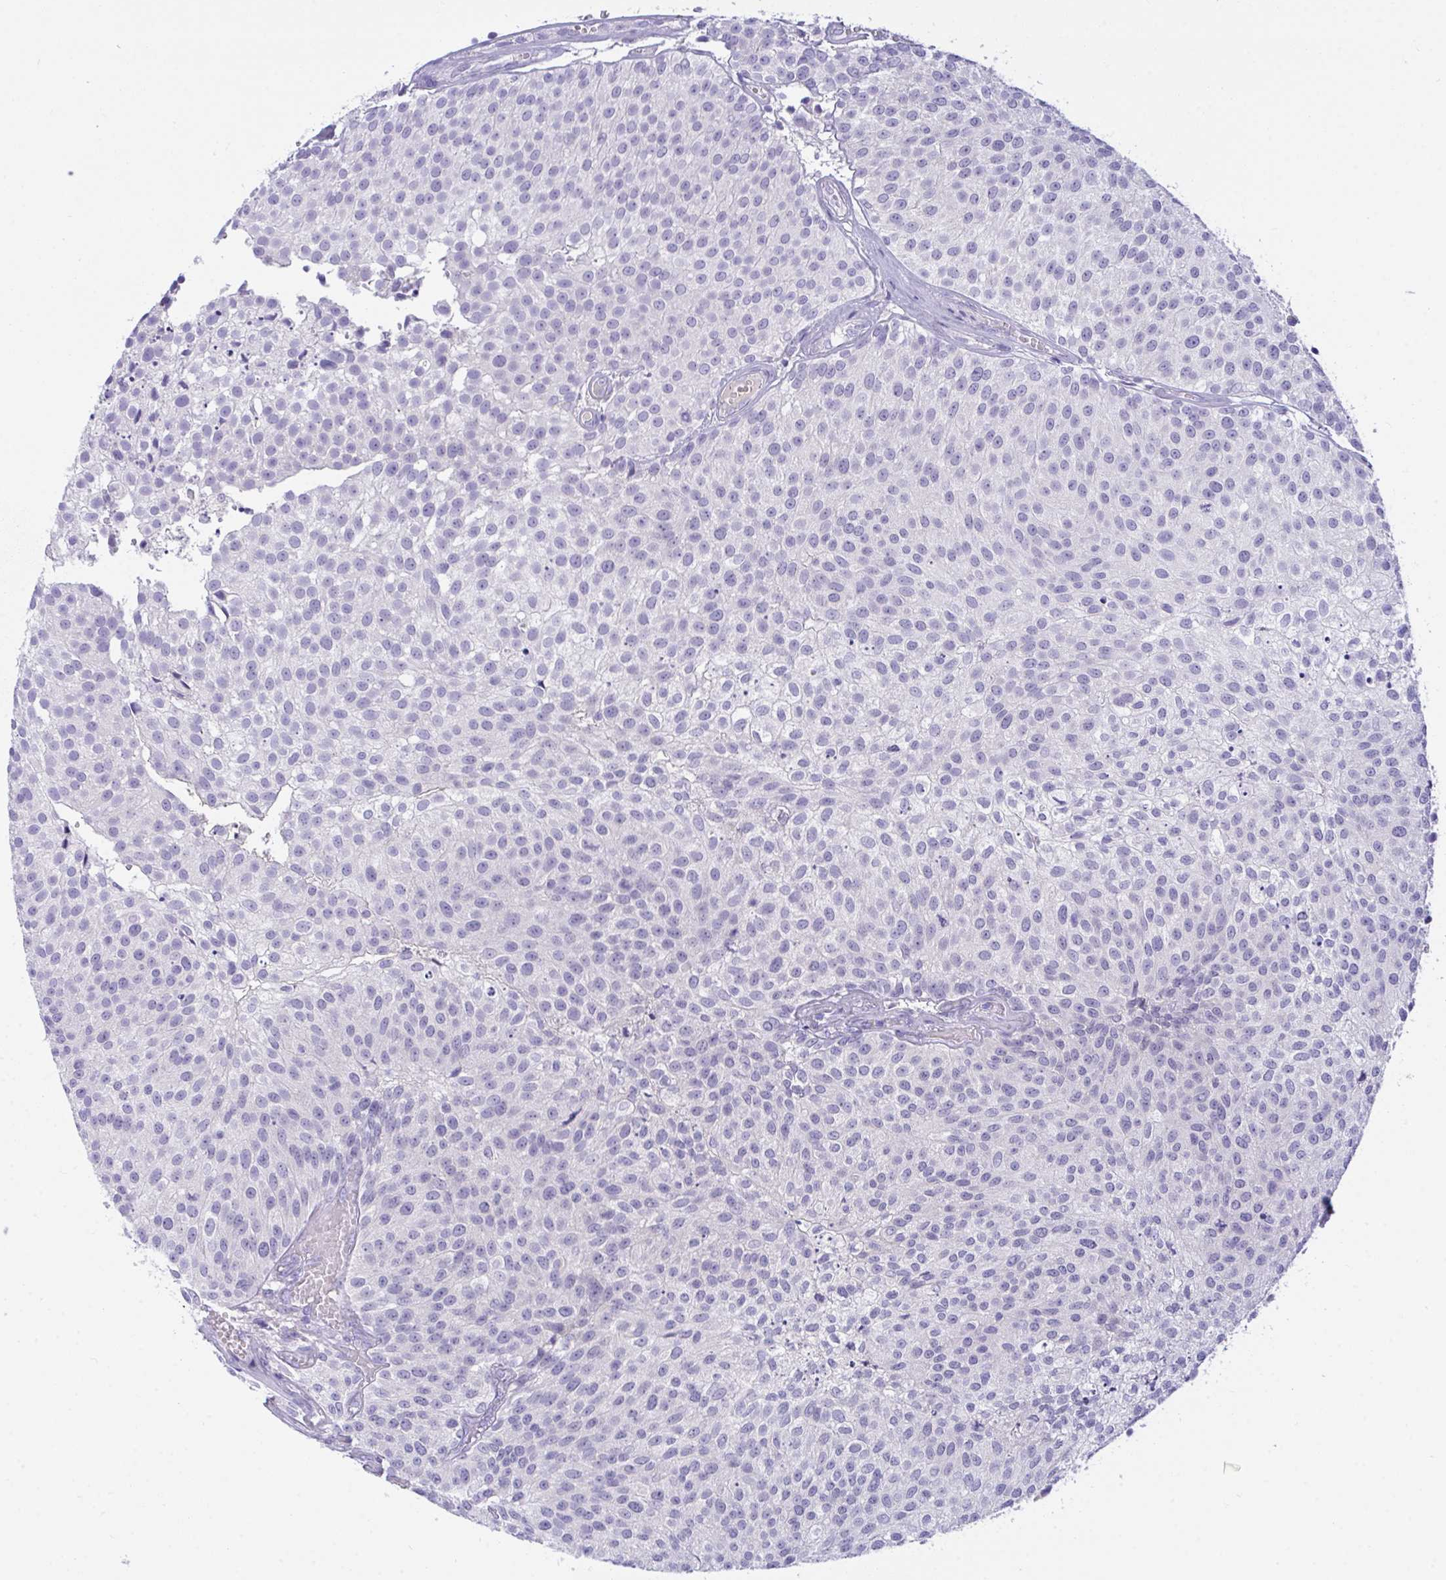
{"staining": {"intensity": "negative", "quantity": "none", "location": "none"}, "tissue": "urothelial cancer", "cell_type": "Tumor cells", "image_type": "cancer", "snomed": [{"axis": "morphology", "description": "Urothelial carcinoma, Low grade"}, {"axis": "topography", "description": "Urinary bladder"}], "caption": "The immunohistochemistry (IHC) image has no significant positivity in tumor cells of urothelial cancer tissue.", "gene": "SEMA6B", "patient": {"sex": "female", "age": 79}}